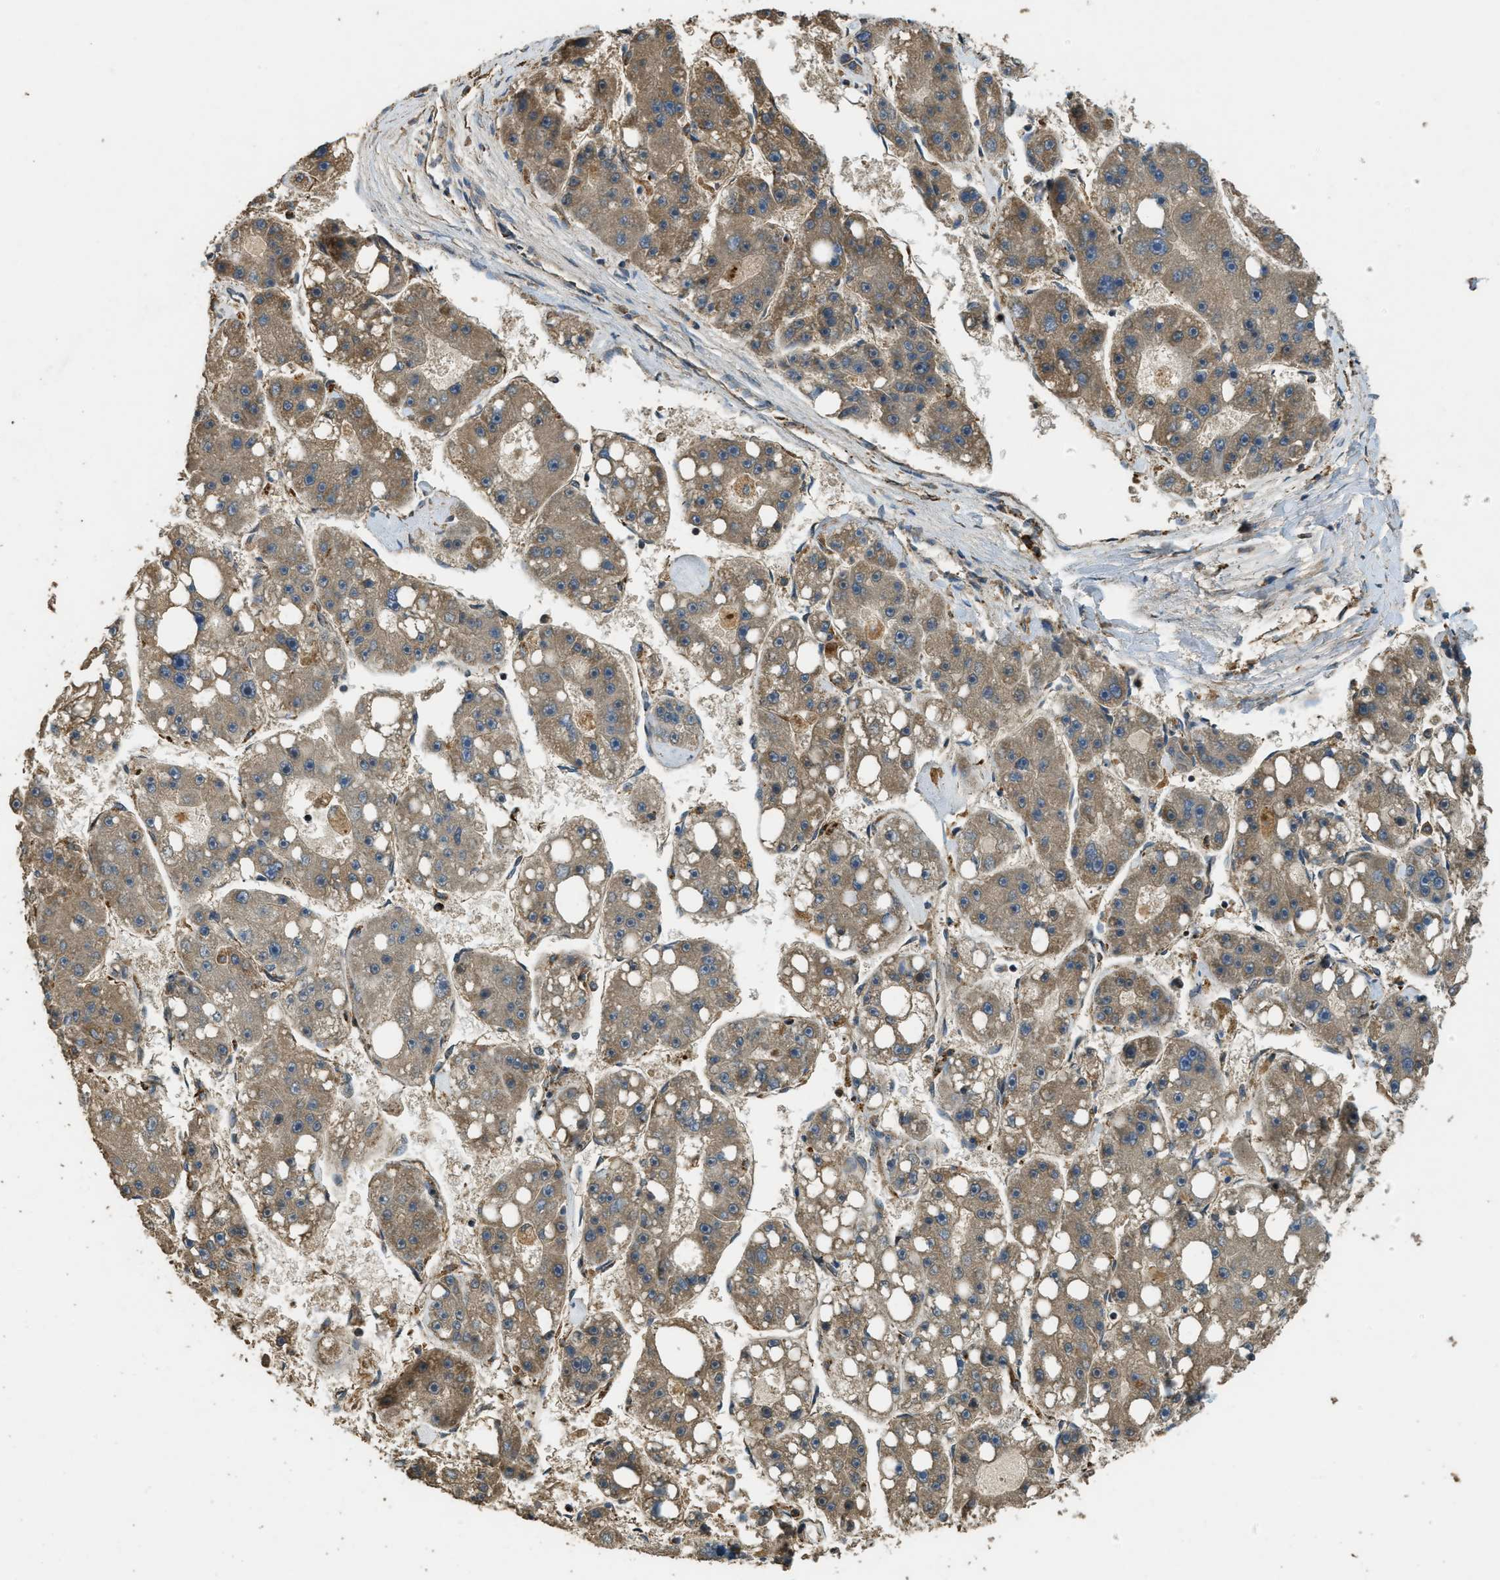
{"staining": {"intensity": "moderate", "quantity": "25%-75%", "location": "cytoplasmic/membranous"}, "tissue": "liver cancer", "cell_type": "Tumor cells", "image_type": "cancer", "snomed": [{"axis": "morphology", "description": "Carcinoma, Hepatocellular, NOS"}, {"axis": "topography", "description": "Liver"}], "caption": "DAB (3,3'-diaminobenzidine) immunohistochemical staining of hepatocellular carcinoma (liver) reveals moderate cytoplasmic/membranous protein positivity in approximately 25%-75% of tumor cells. The protein of interest is shown in brown color, while the nuclei are stained blue.", "gene": "PPP6R3", "patient": {"sex": "female", "age": 61}}